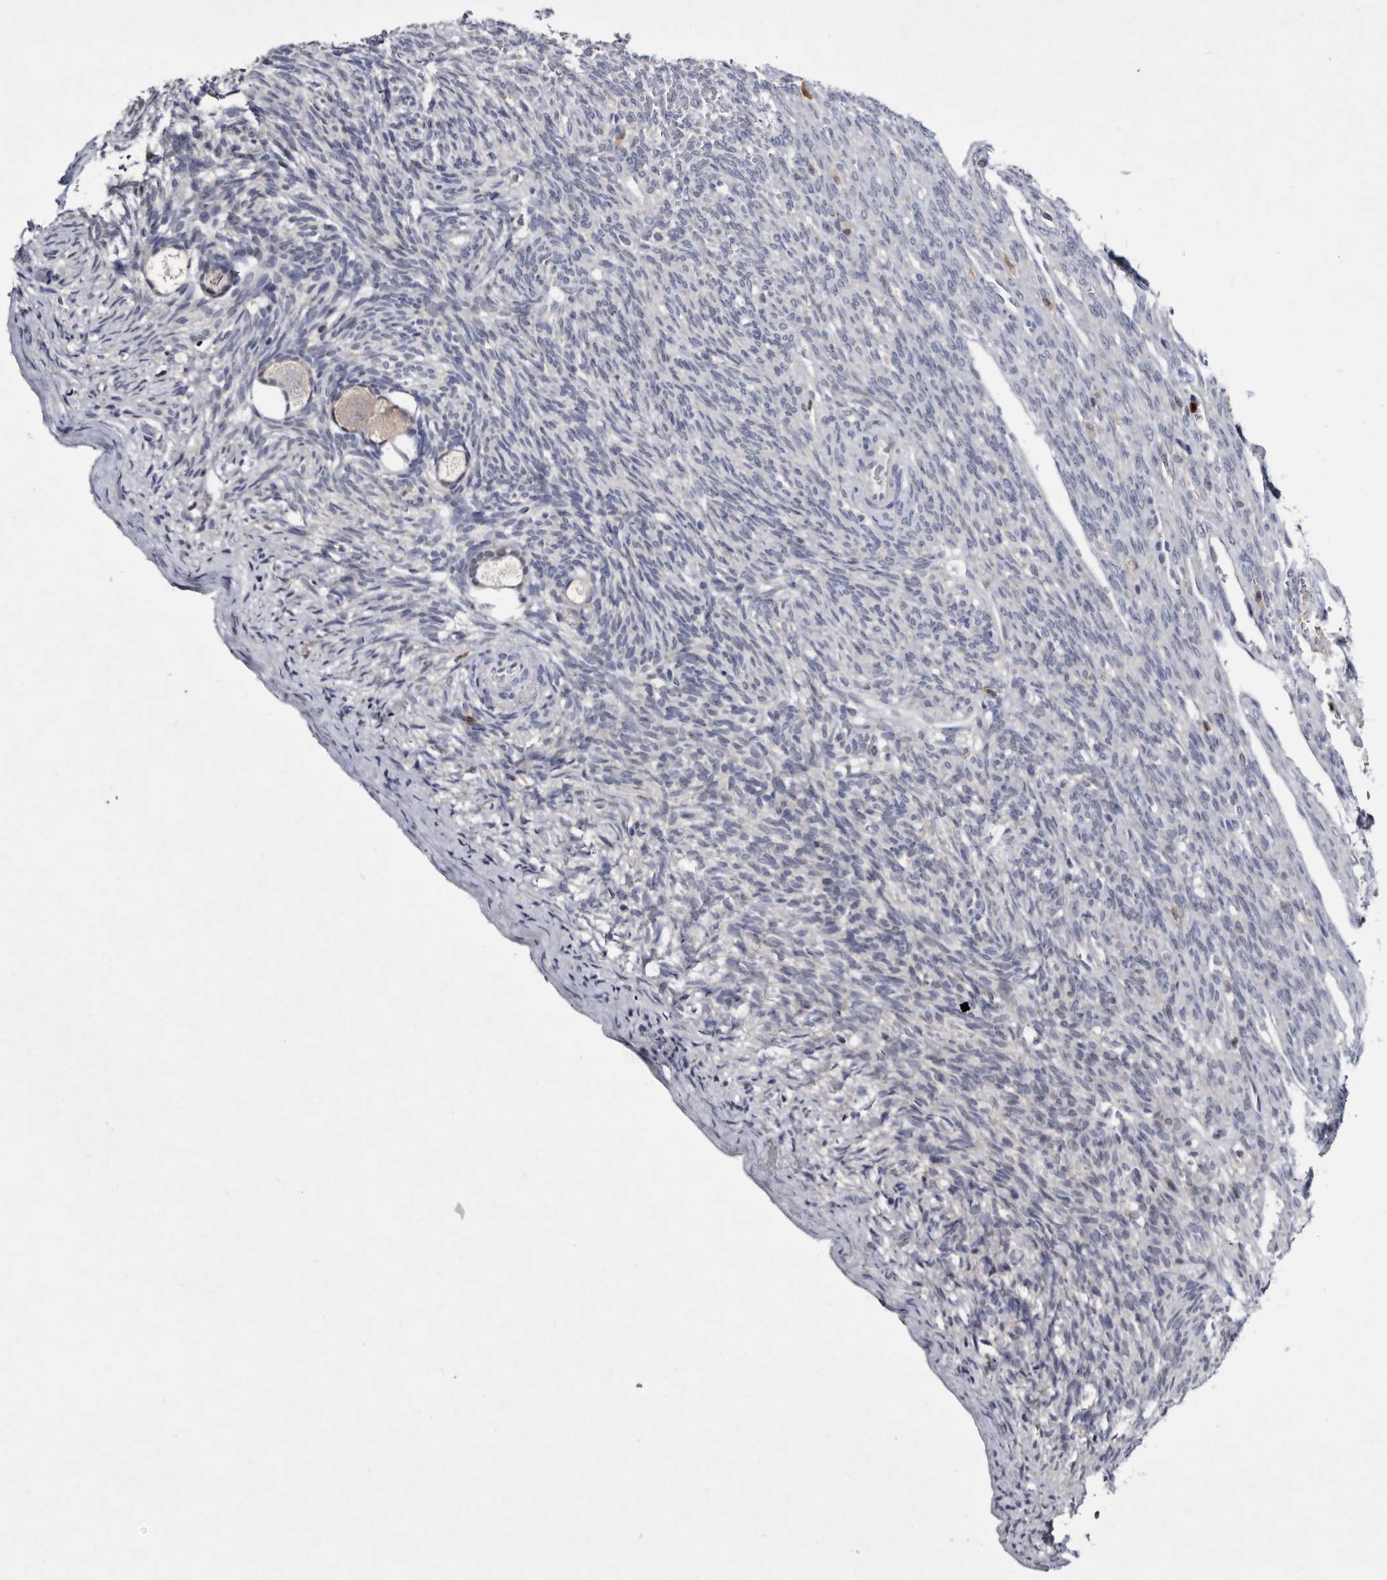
{"staining": {"intensity": "negative", "quantity": "none", "location": "none"}, "tissue": "ovary", "cell_type": "Follicle cells", "image_type": "normal", "snomed": [{"axis": "morphology", "description": "Normal tissue, NOS"}, {"axis": "topography", "description": "Ovary"}], "caption": "Follicle cells are negative for brown protein staining in unremarkable ovary.", "gene": "SERPINB8", "patient": {"sex": "female", "age": 34}}